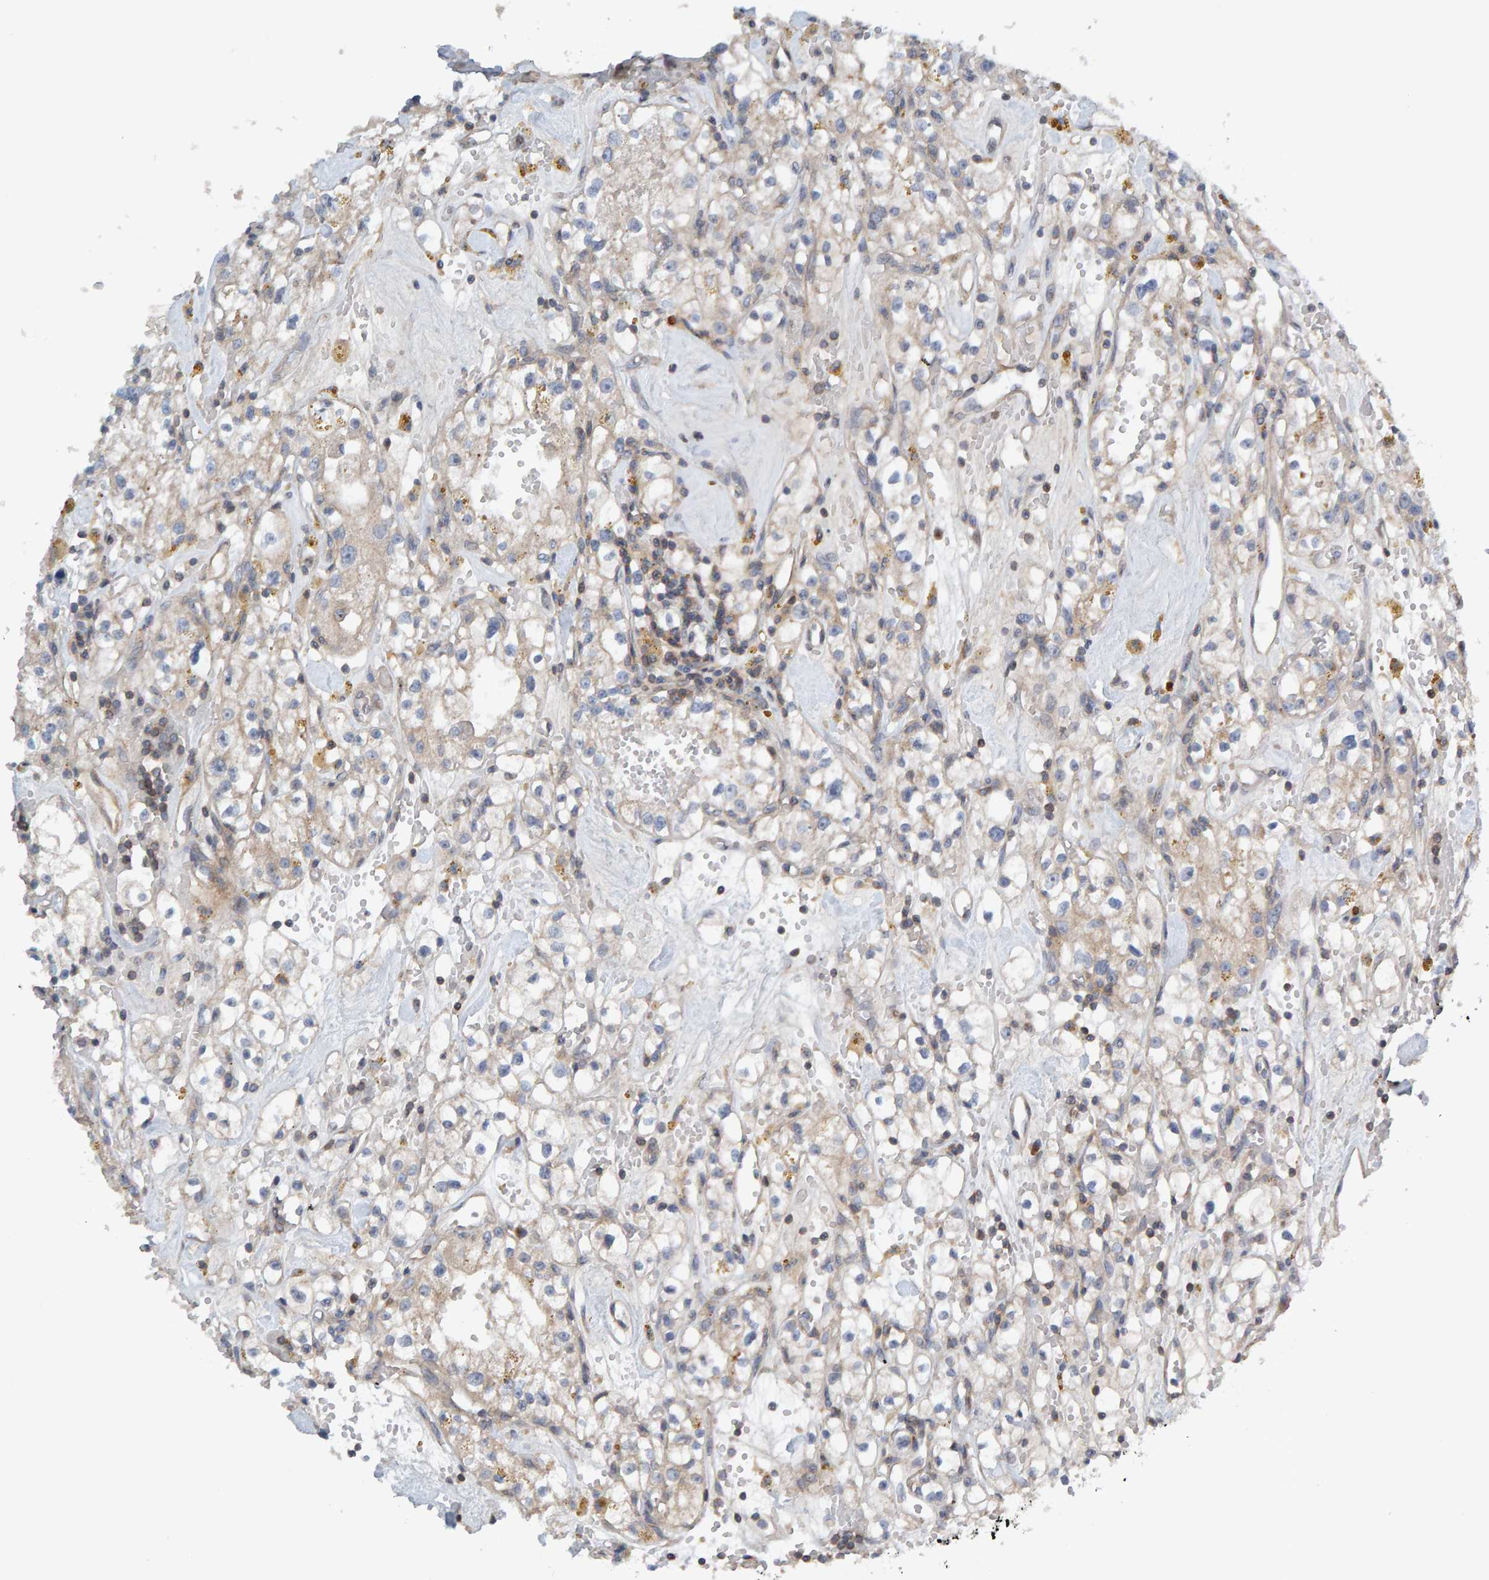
{"staining": {"intensity": "weak", "quantity": "25%-75%", "location": "cytoplasmic/membranous"}, "tissue": "renal cancer", "cell_type": "Tumor cells", "image_type": "cancer", "snomed": [{"axis": "morphology", "description": "Adenocarcinoma, NOS"}, {"axis": "topography", "description": "Kidney"}], "caption": "This image shows immunohistochemistry staining of renal cancer, with low weak cytoplasmic/membranous staining in about 25%-75% of tumor cells.", "gene": "CCM2", "patient": {"sex": "male", "age": 56}}